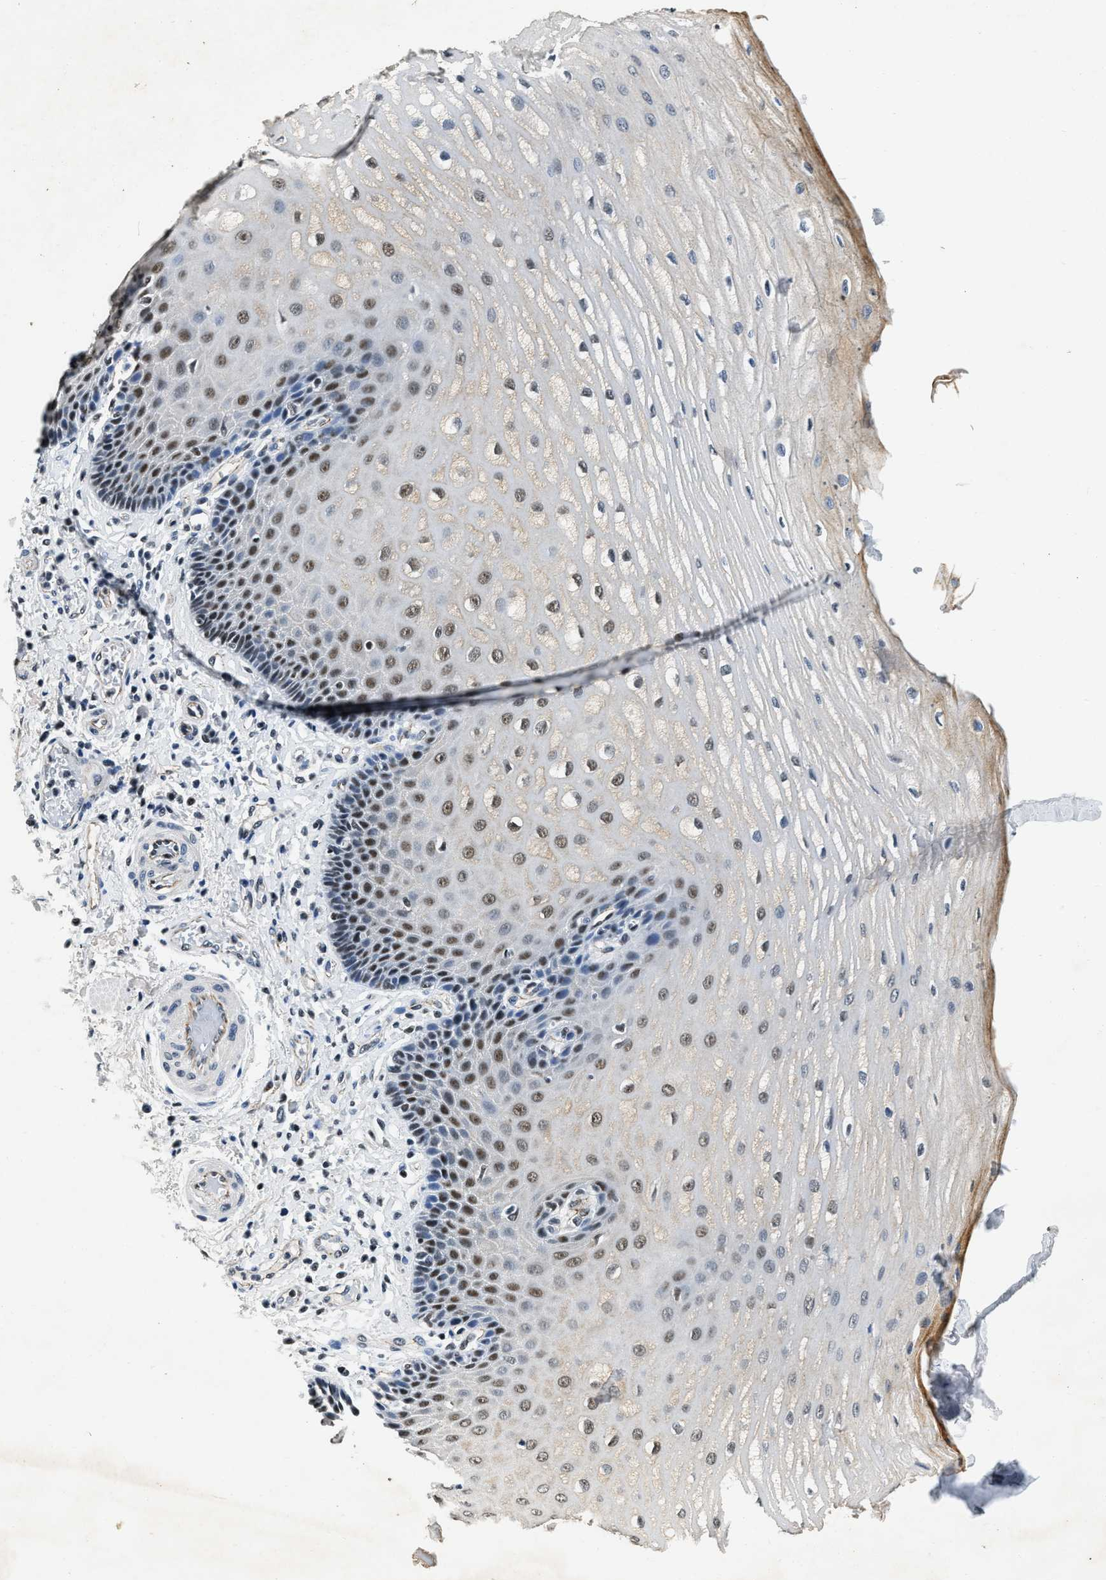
{"staining": {"intensity": "moderate", "quantity": "25%-75%", "location": "nuclear"}, "tissue": "esophagus", "cell_type": "Squamous epithelial cells", "image_type": "normal", "snomed": [{"axis": "morphology", "description": "Normal tissue, NOS"}, {"axis": "topography", "description": "Esophagus"}], "caption": "IHC (DAB) staining of benign esophagus shows moderate nuclear protein positivity in approximately 25%-75% of squamous epithelial cells.", "gene": "CCNE1", "patient": {"sex": "male", "age": 54}}